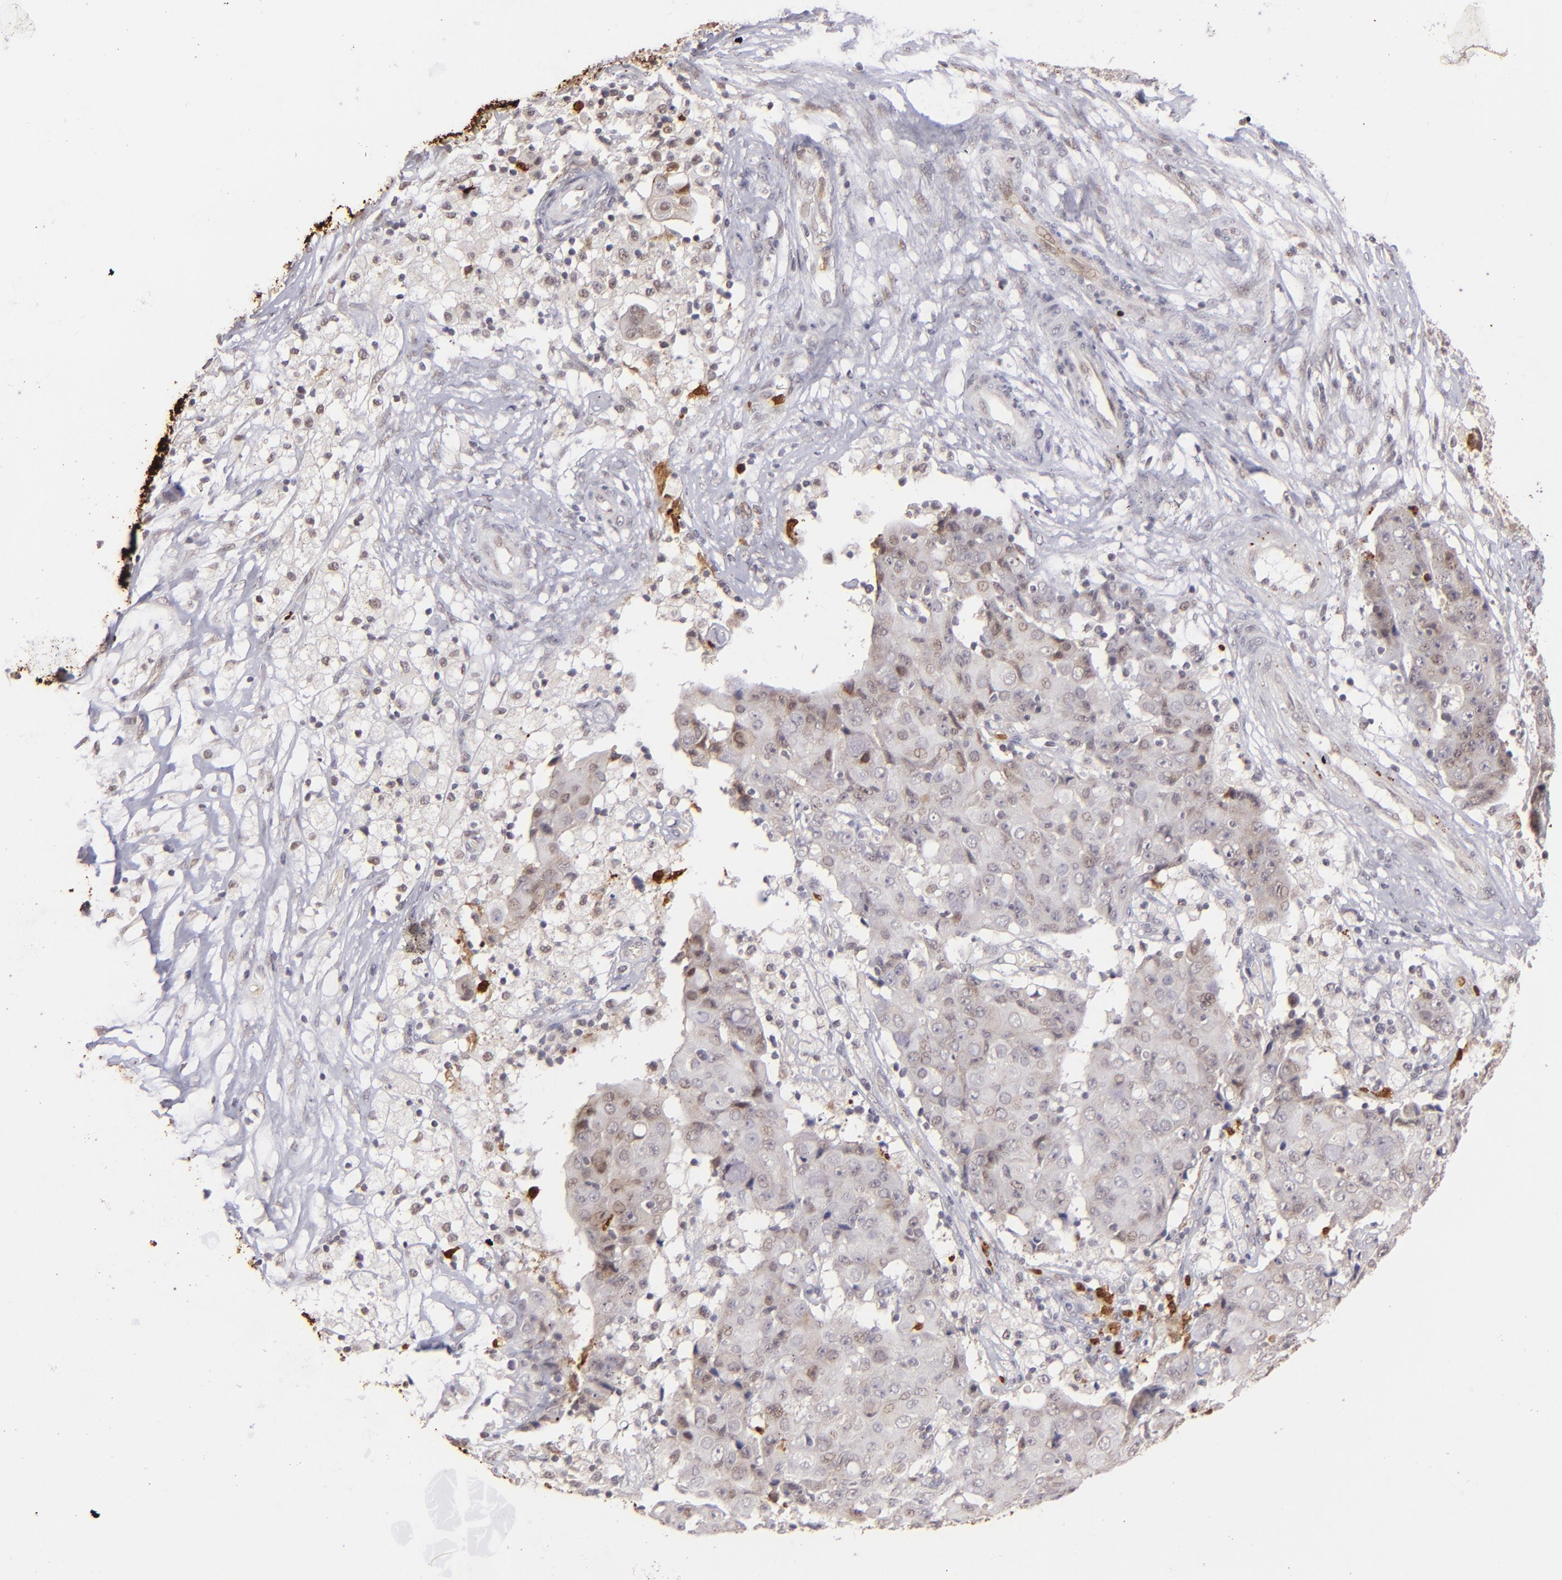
{"staining": {"intensity": "weak", "quantity": "<25%", "location": "cytoplasmic/membranous"}, "tissue": "ovarian cancer", "cell_type": "Tumor cells", "image_type": "cancer", "snomed": [{"axis": "morphology", "description": "Carcinoma, endometroid"}, {"axis": "topography", "description": "Ovary"}], "caption": "Tumor cells are negative for protein expression in human endometroid carcinoma (ovarian).", "gene": "RXRG", "patient": {"sex": "female", "age": 42}}